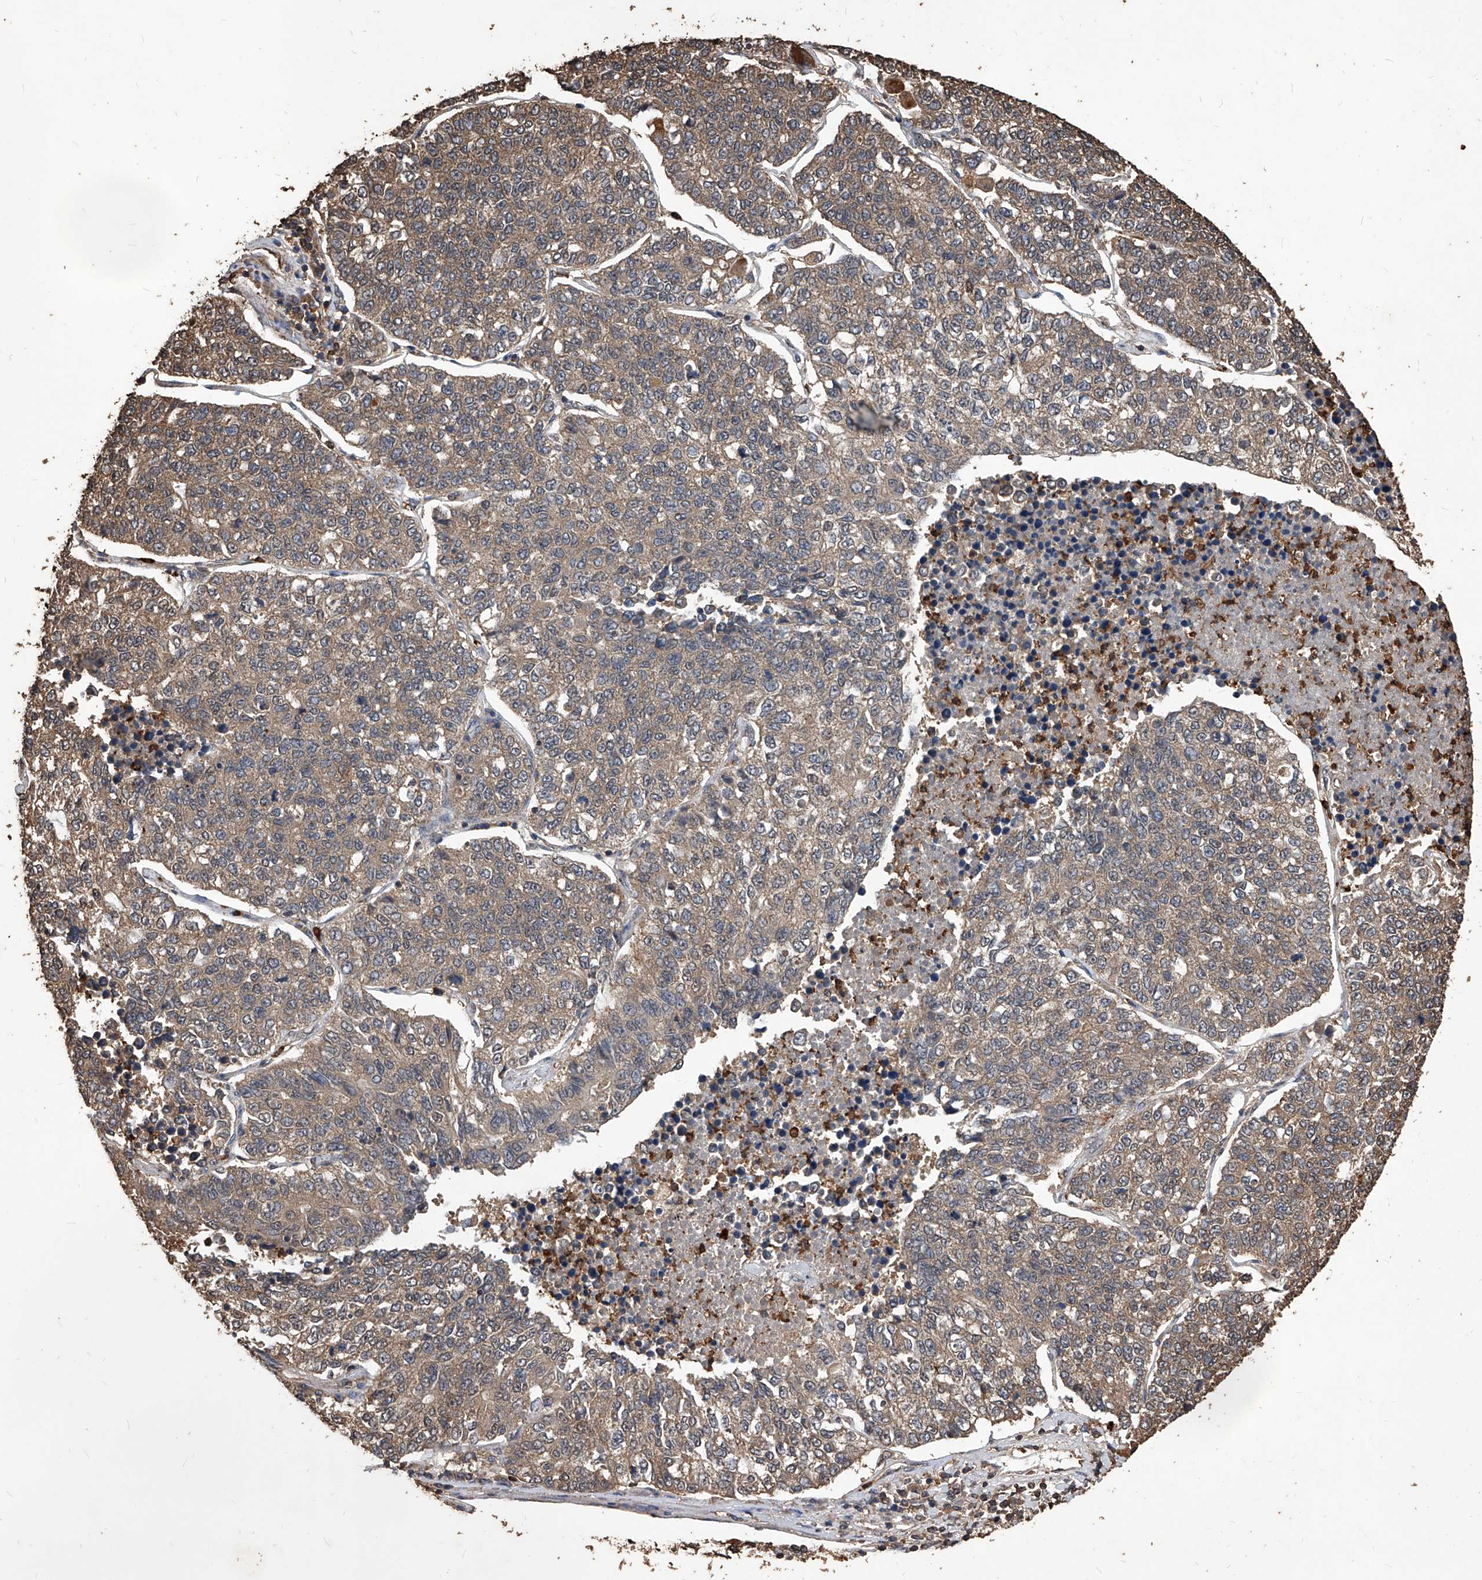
{"staining": {"intensity": "weak", "quantity": ">75%", "location": "cytoplasmic/membranous"}, "tissue": "lung cancer", "cell_type": "Tumor cells", "image_type": "cancer", "snomed": [{"axis": "morphology", "description": "Adenocarcinoma, NOS"}, {"axis": "topography", "description": "Lung"}], "caption": "A brown stain shows weak cytoplasmic/membranous expression of a protein in adenocarcinoma (lung) tumor cells. (DAB (3,3'-diaminobenzidine) IHC with brightfield microscopy, high magnification).", "gene": "UCP2", "patient": {"sex": "male", "age": 49}}